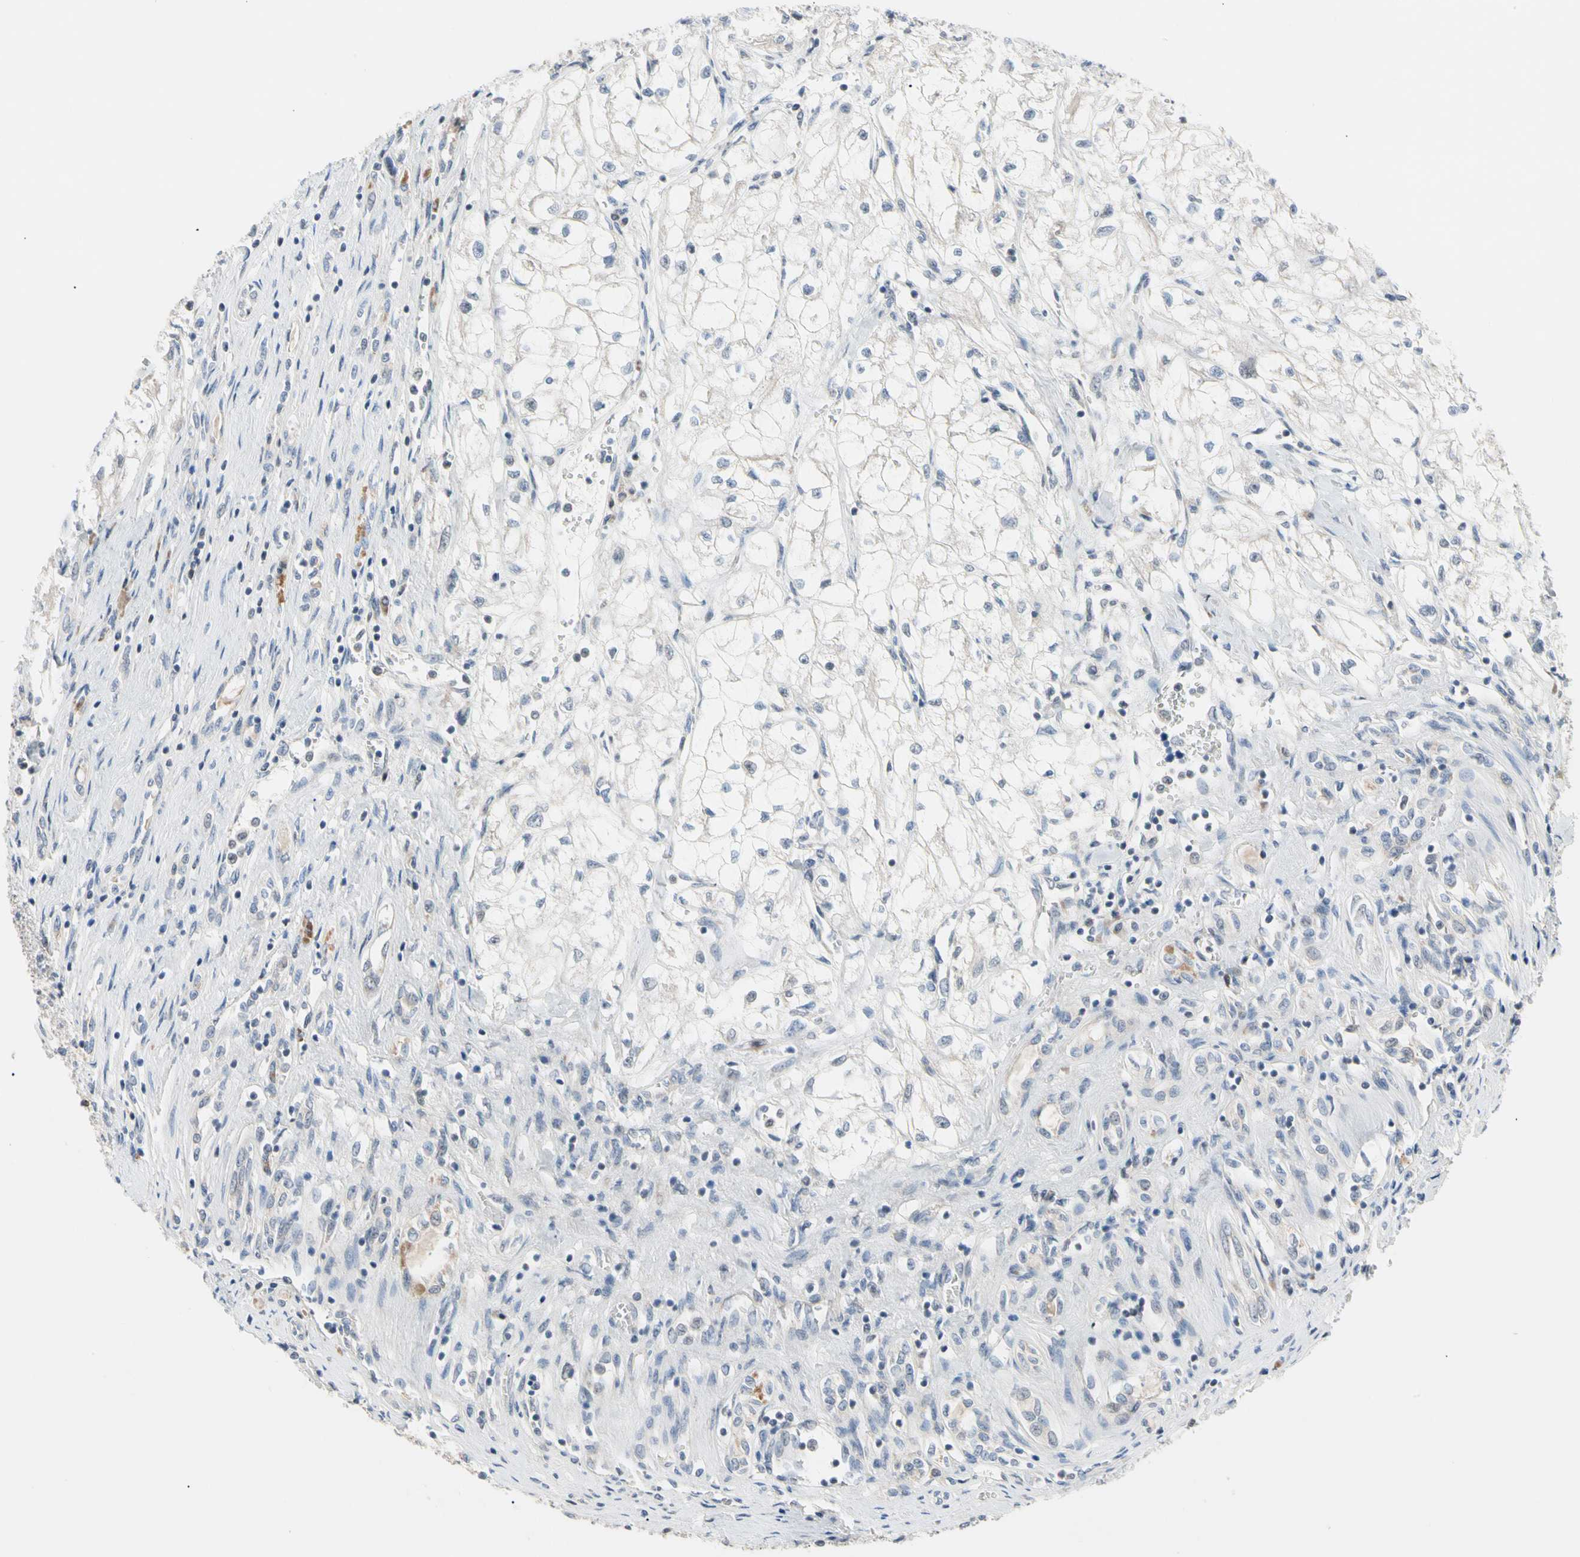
{"staining": {"intensity": "weak", "quantity": ">75%", "location": "cytoplasmic/membranous"}, "tissue": "renal cancer", "cell_type": "Tumor cells", "image_type": "cancer", "snomed": [{"axis": "morphology", "description": "Adenocarcinoma, NOS"}, {"axis": "topography", "description": "Kidney"}], "caption": "Human renal cancer (adenocarcinoma) stained with a brown dye reveals weak cytoplasmic/membranous positive staining in approximately >75% of tumor cells.", "gene": "MARK1", "patient": {"sex": "female", "age": 70}}